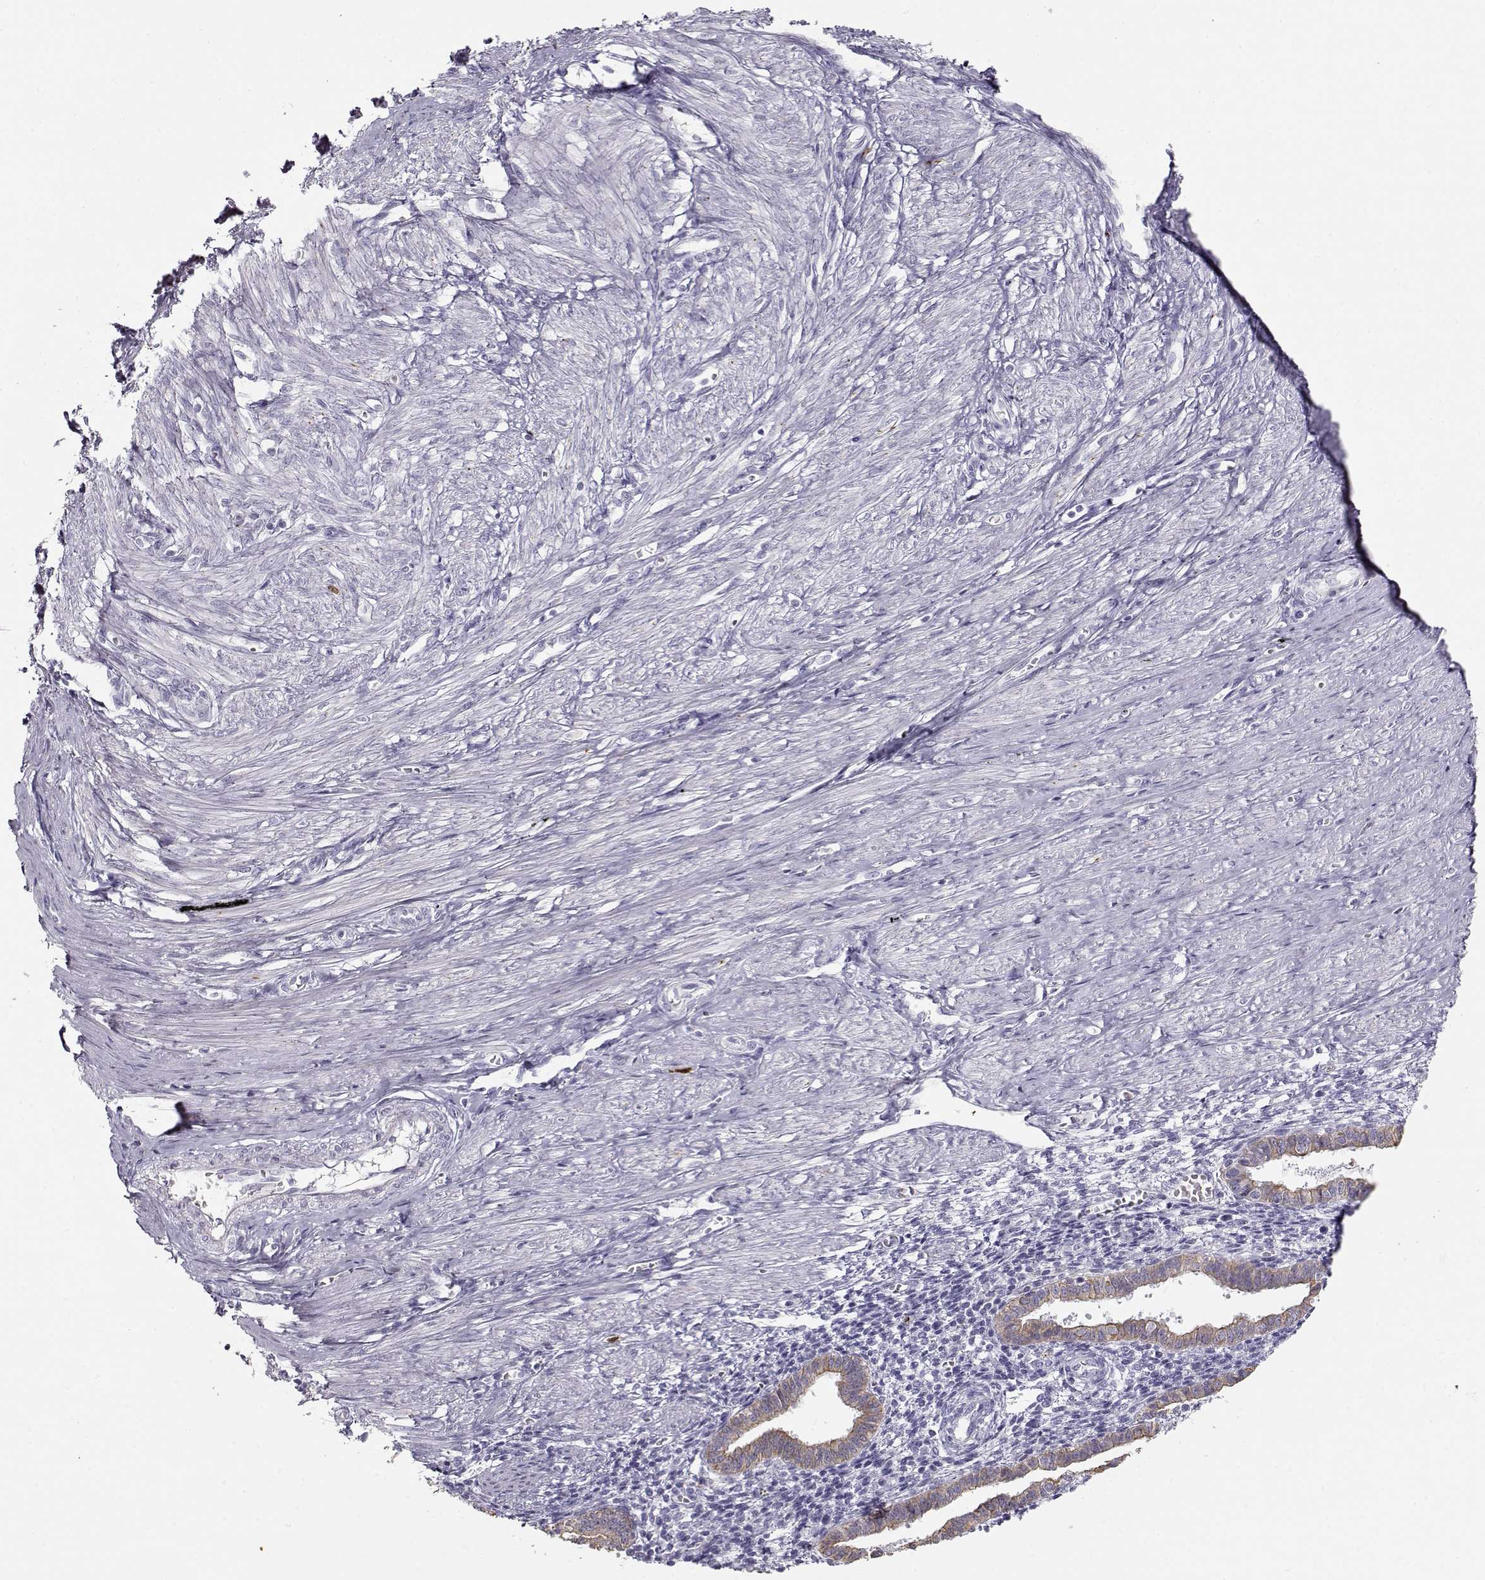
{"staining": {"intensity": "negative", "quantity": "none", "location": "none"}, "tissue": "endometrium", "cell_type": "Cells in endometrial stroma", "image_type": "normal", "snomed": [{"axis": "morphology", "description": "Normal tissue, NOS"}, {"axis": "topography", "description": "Endometrium"}], "caption": "Immunohistochemistry (IHC) photomicrograph of normal endometrium: endometrium stained with DAB displays no significant protein positivity in cells in endometrial stroma. (Brightfield microscopy of DAB immunohistochemistry (IHC) at high magnification).", "gene": "S100B", "patient": {"sex": "female", "age": 37}}